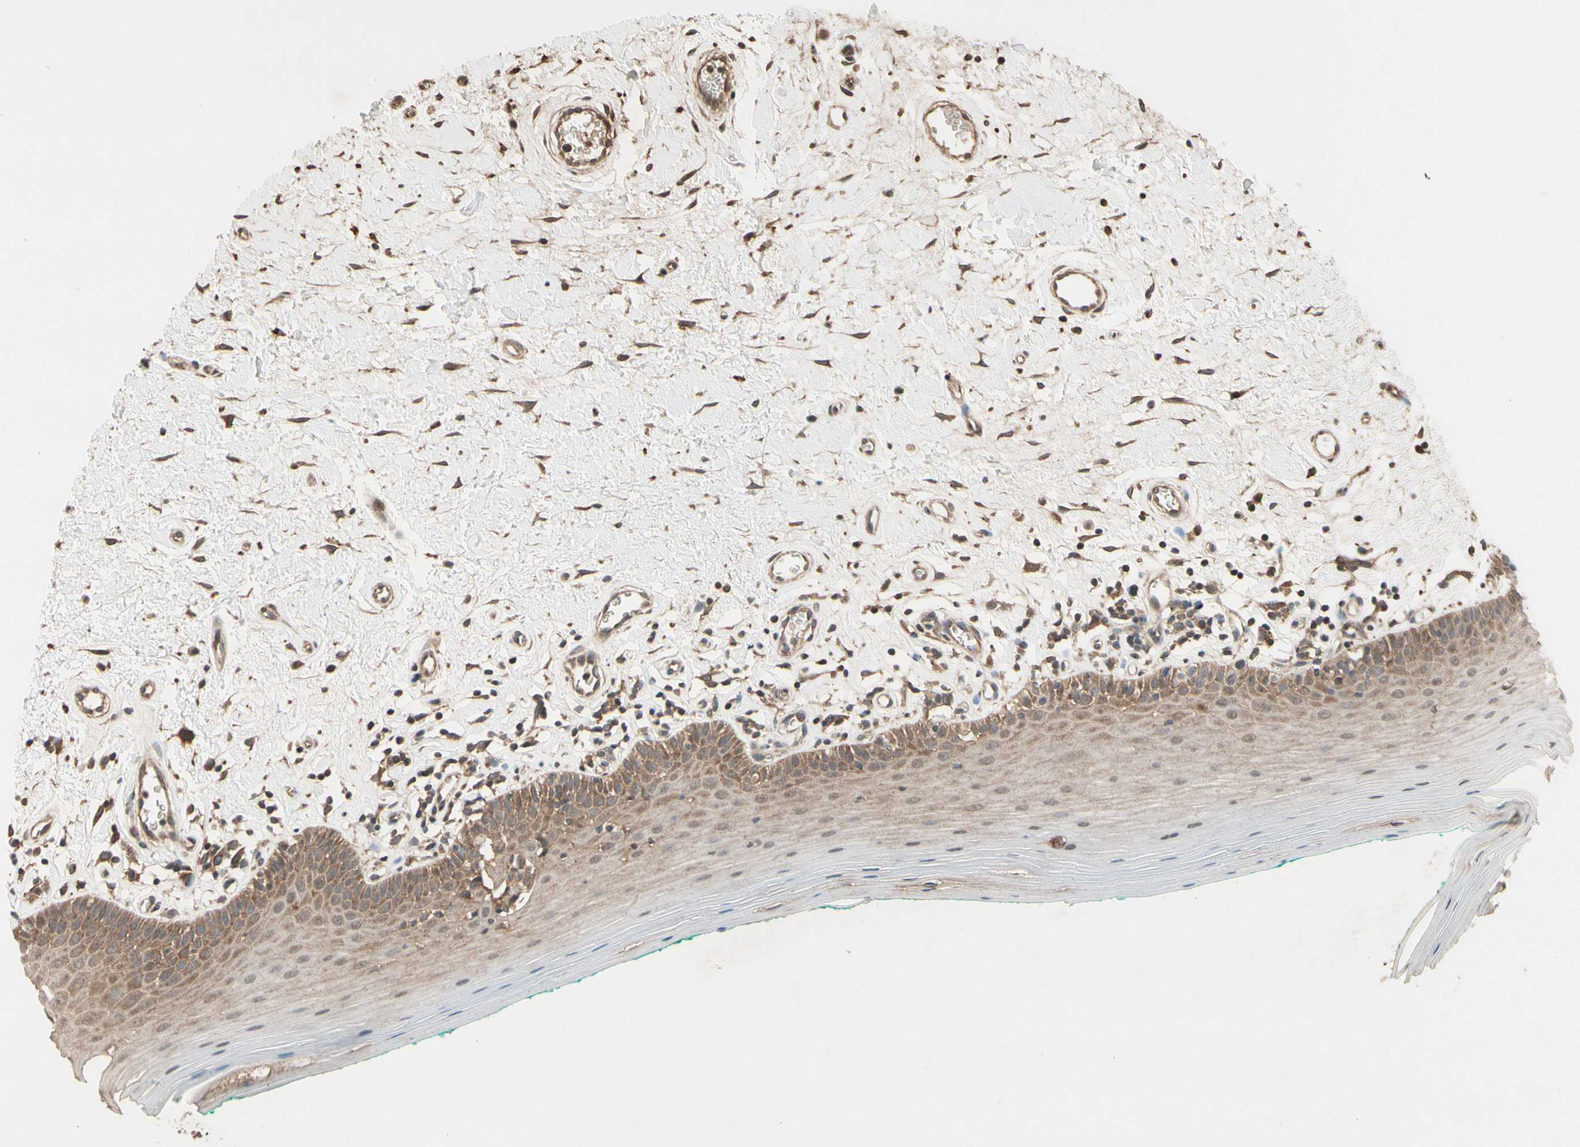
{"staining": {"intensity": "moderate", "quantity": "25%-75%", "location": "cytoplasmic/membranous"}, "tissue": "oral mucosa", "cell_type": "Squamous epithelial cells", "image_type": "normal", "snomed": [{"axis": "morphology", "description": "Normal tissue, NOS"}, {"axis": "topography", "description": "Skeletal muscle"}, {"axis": "topography", "description": "Oral tissue"}], "caption": "The image shows staining of normal oral mucosa, revealing moderate cytoplasmic/membranous protein staining (brown color) within squamous epithelial cells.", "gene": "CSF1R", "patient": {"sex": "male", "age": 58}}